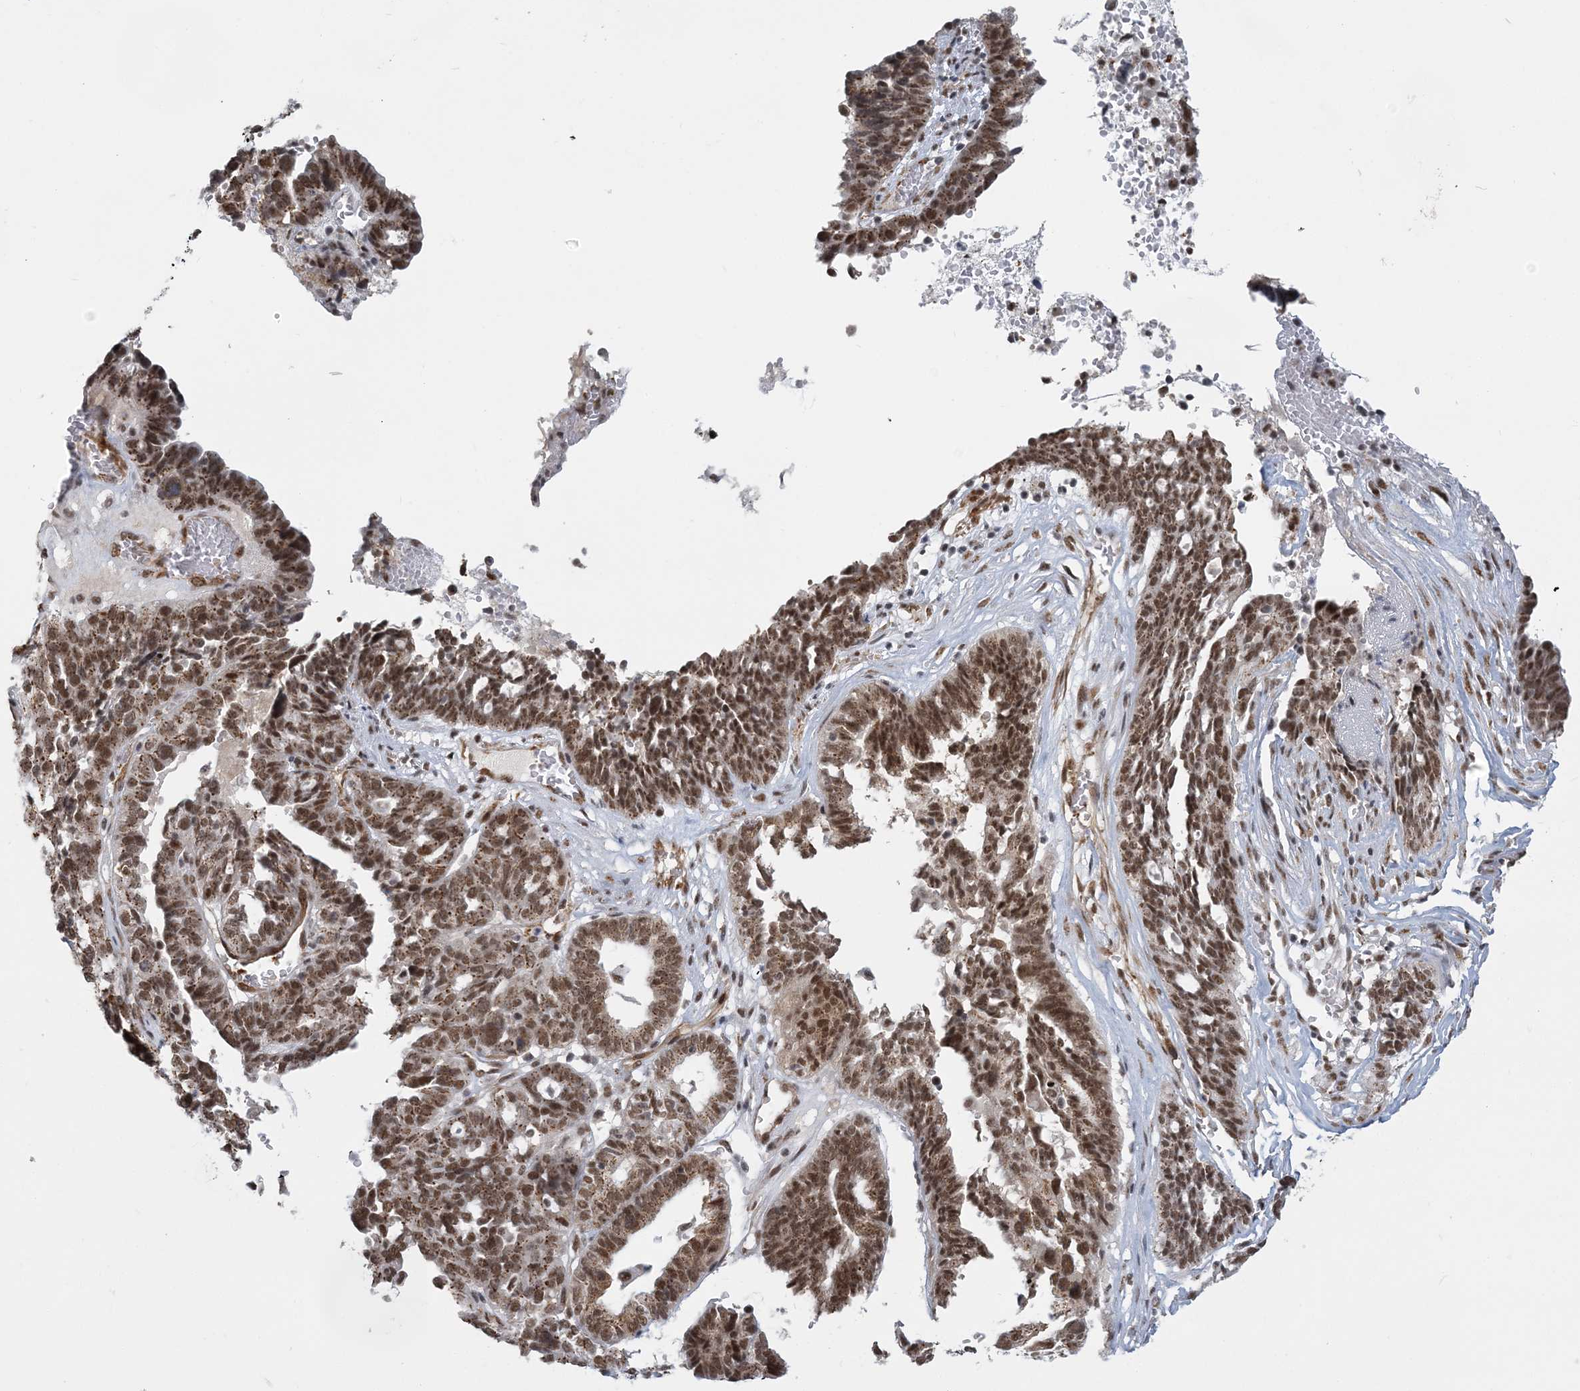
{"staining": {"intensity": "moderate", "quantity": ">75%", "location": "cytoplasmic/membranous,nuclear"}, "tissue": "ovarian cancer", "cell_type": "Tumor cells", "image_type": "cancer", "snomed": [{"axis": "morphology", "description": "Cystadenocarcinoma, serous, NOS"}, {"axis": "topography", "description": "Ovary"}], "caption": "Immunohistochemistry (IHC) (DAB) staining of human ovarian cancer reveals moderate cytoplasmic/membranous and nuclear protein staining in approximately >75% of tumor cells.", "gene": "PLRG1", "patient": {"sex": "female", "age": 59}}